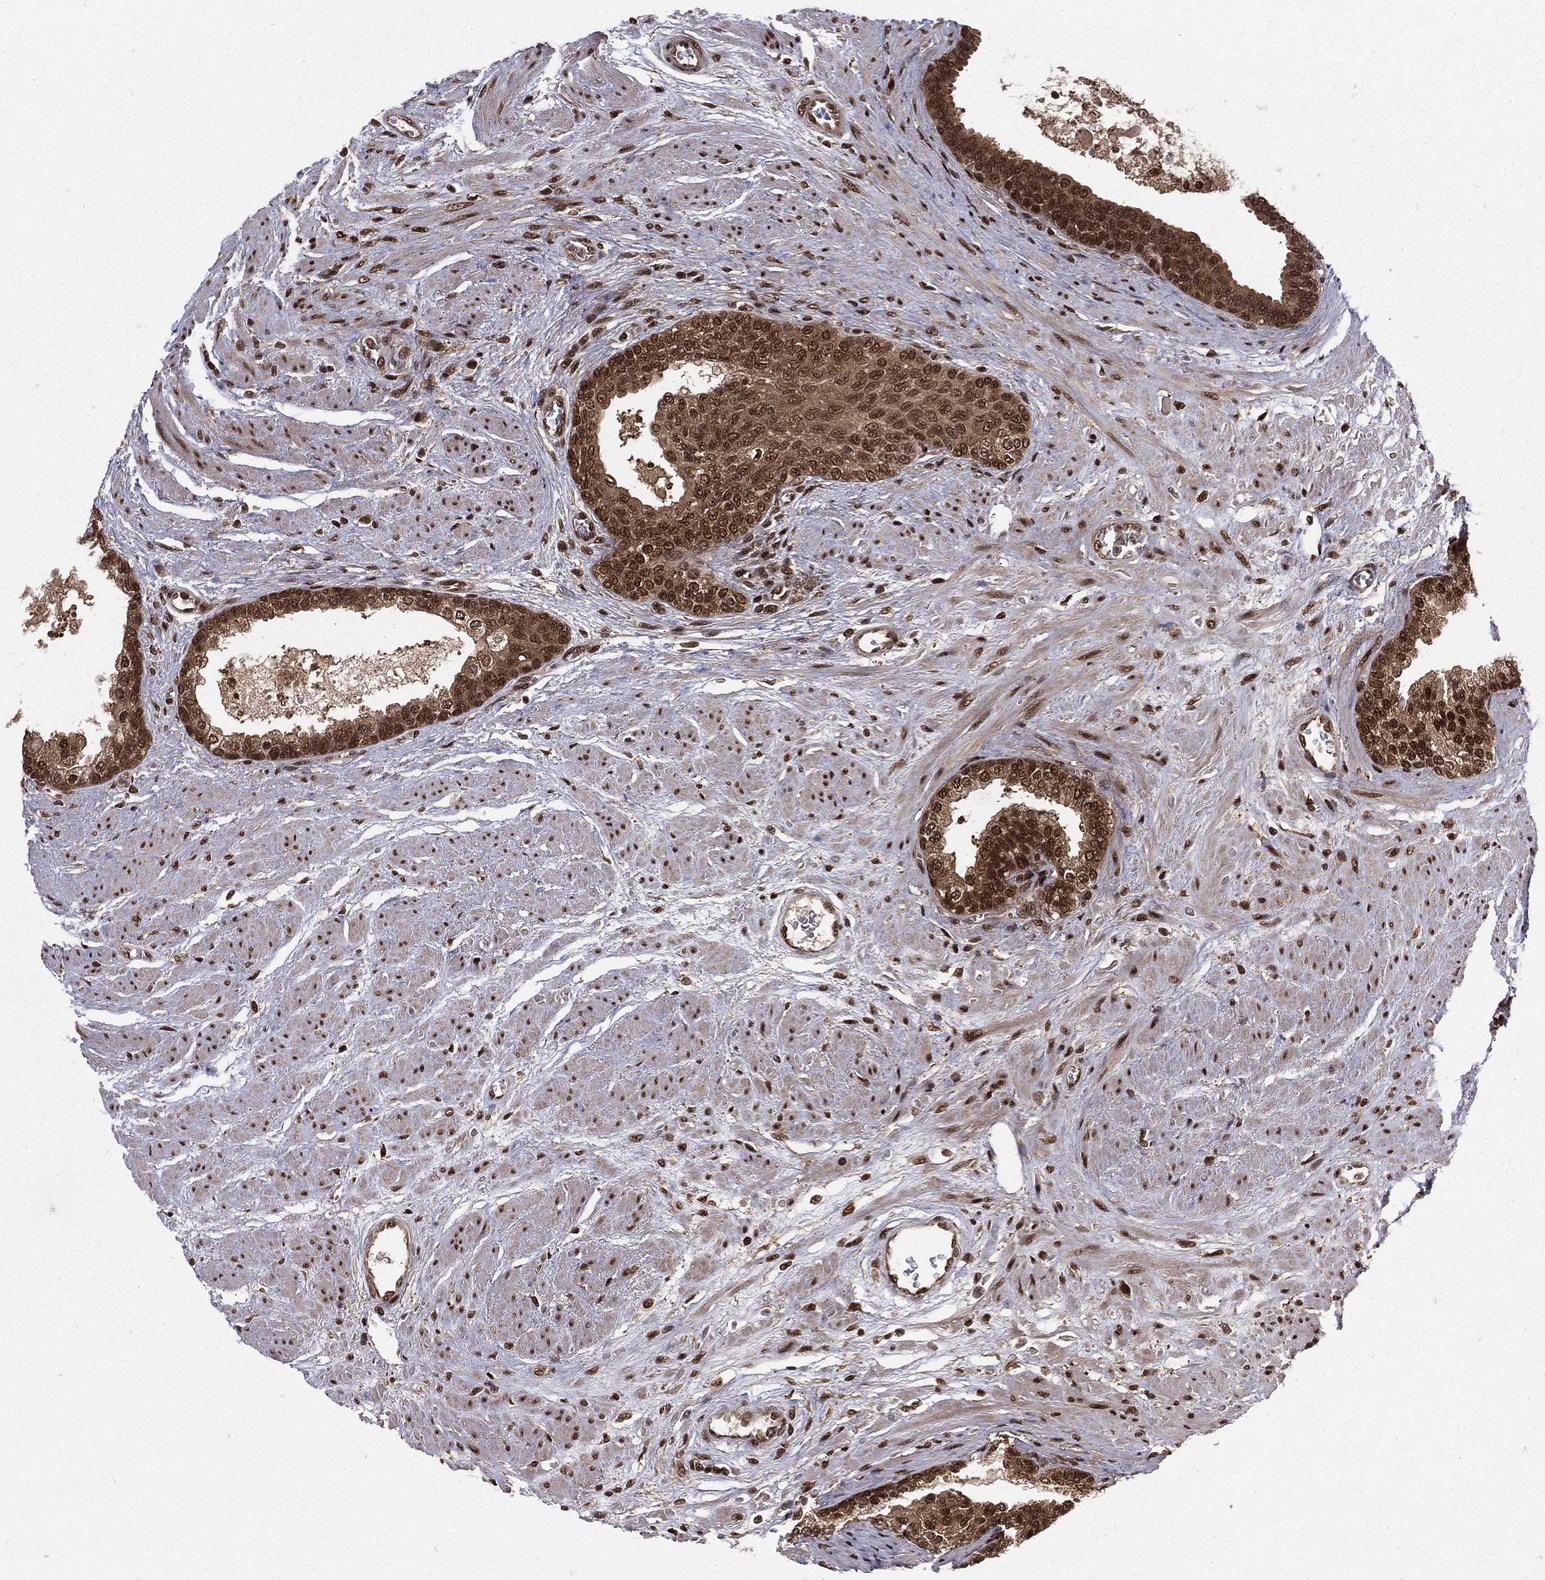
{"staining": {"intensity": "strong", "quantity": ">75%", "location": "nuclear"}, "tissue": "prostate cancer", "cell_type": "Tumor cells", "image_type": "cancer", "snomed": [{"axis": "morphology", "description": "Adenocarcinoma, NOS"}, {"axis": "topography", "description": "Prostate and seminal vesicle, NOS"}, {"axis": "topography", "description": "Prostate"}], "caption": "This is an image of immunohistochemistry (IHC) staining of prostate cancer, which shows strong expression in the nuclear of tumor cells.", "gene": "COPS4", "patient": {"sex": "male", "age": 62}}